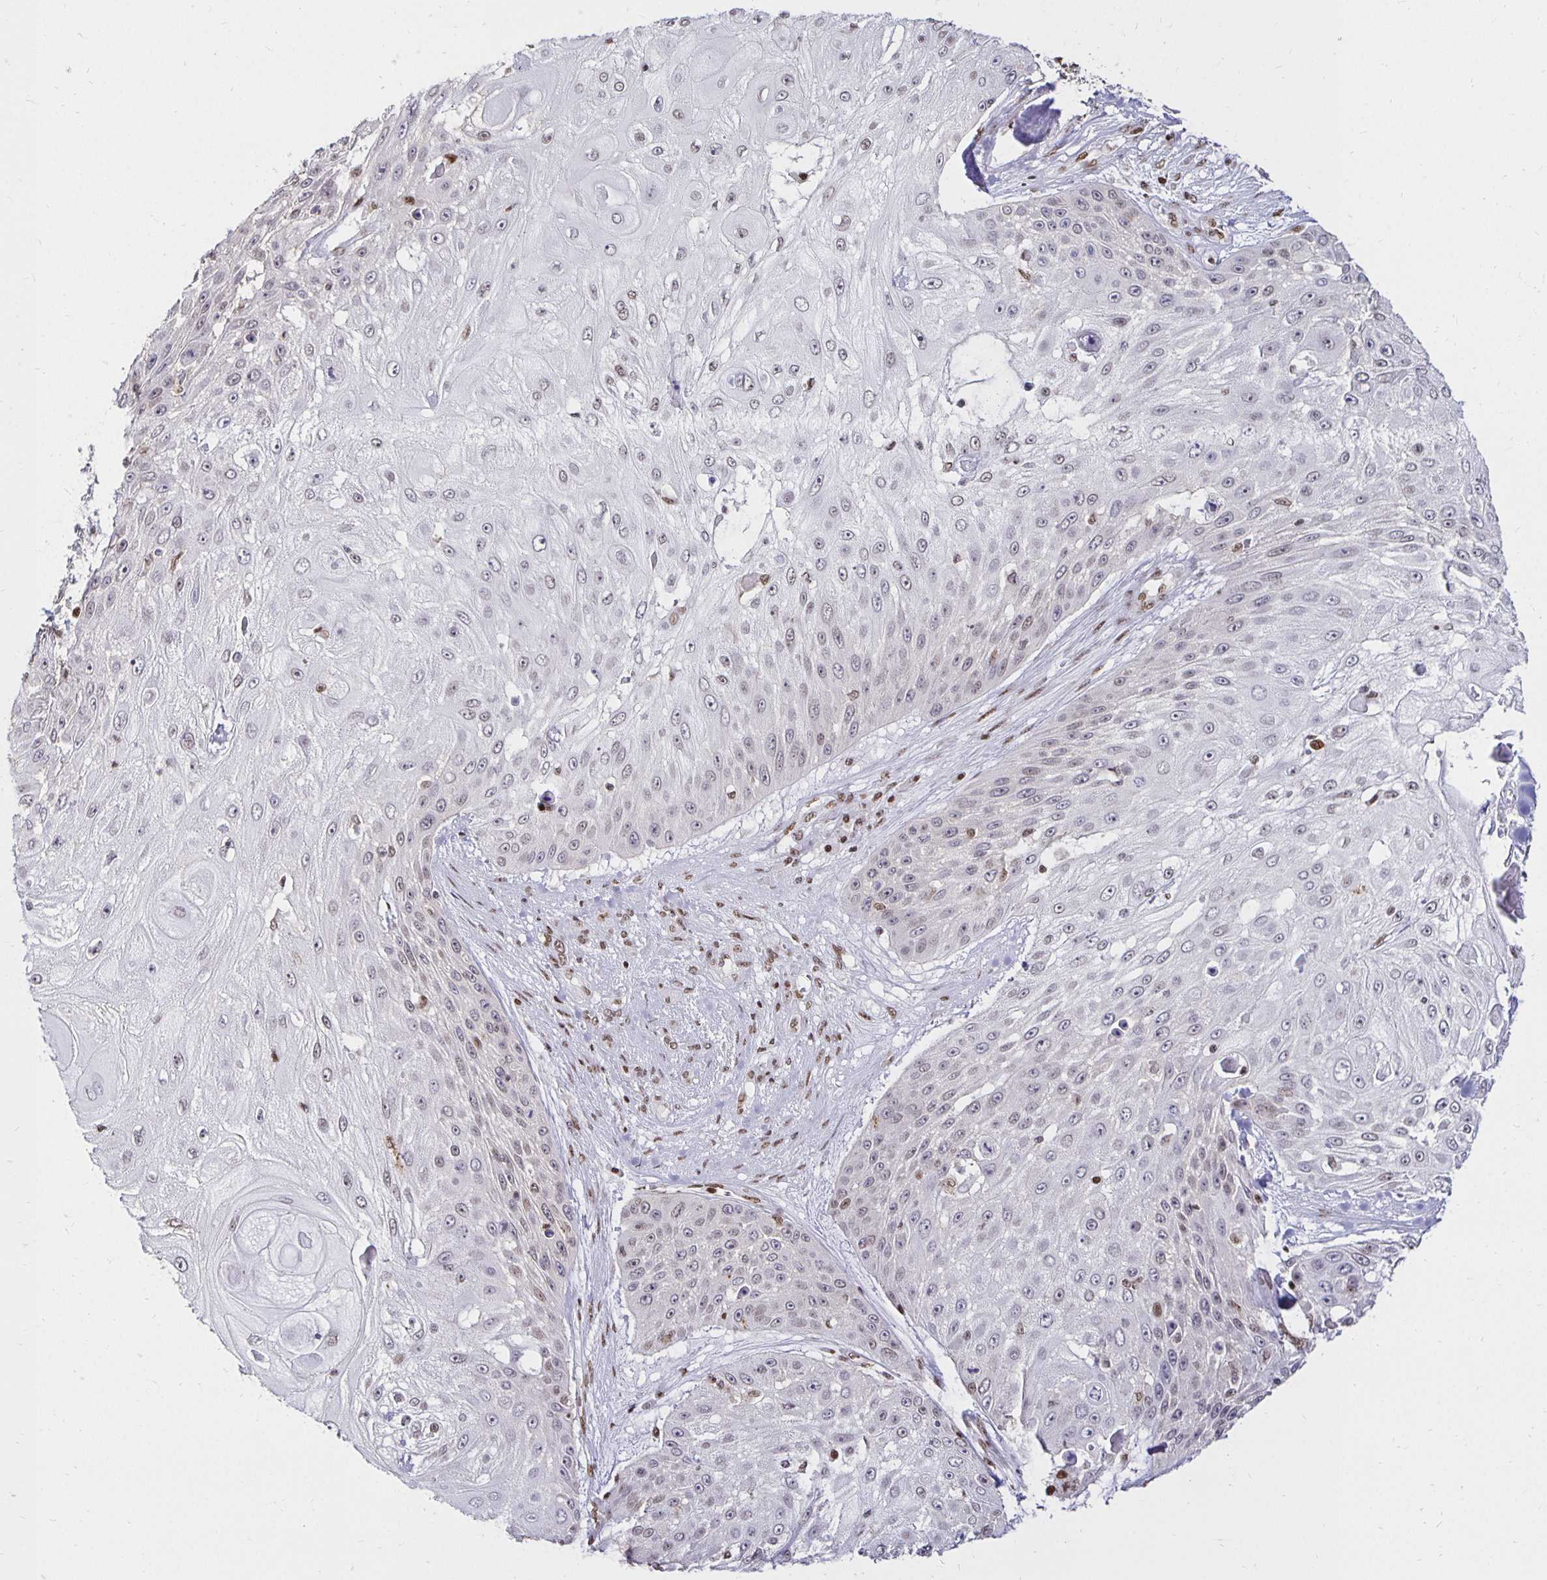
{"staining": {"intensity": "moderate", "quantity": "25%-75%", "location": "nuclear"}, "tissue": "skin cancer", "cell_type": "Tumor cells", "image_type": "cancer", "snomed": [{"axis": "morphology", "description": "Squamous cell carcinoma, NOS"}, {"axis": "topography", "description": "Skin"}], "caption": "An immunohistochemistry image of neoplastic tissue is shown. Protein staining in brown highlights moderate nuclear positivity in skin cancer (squamous cell carcinoma) within tumor cells.", "gene": "ZNF579", "patient": {"sex": "female", "age": 86}}